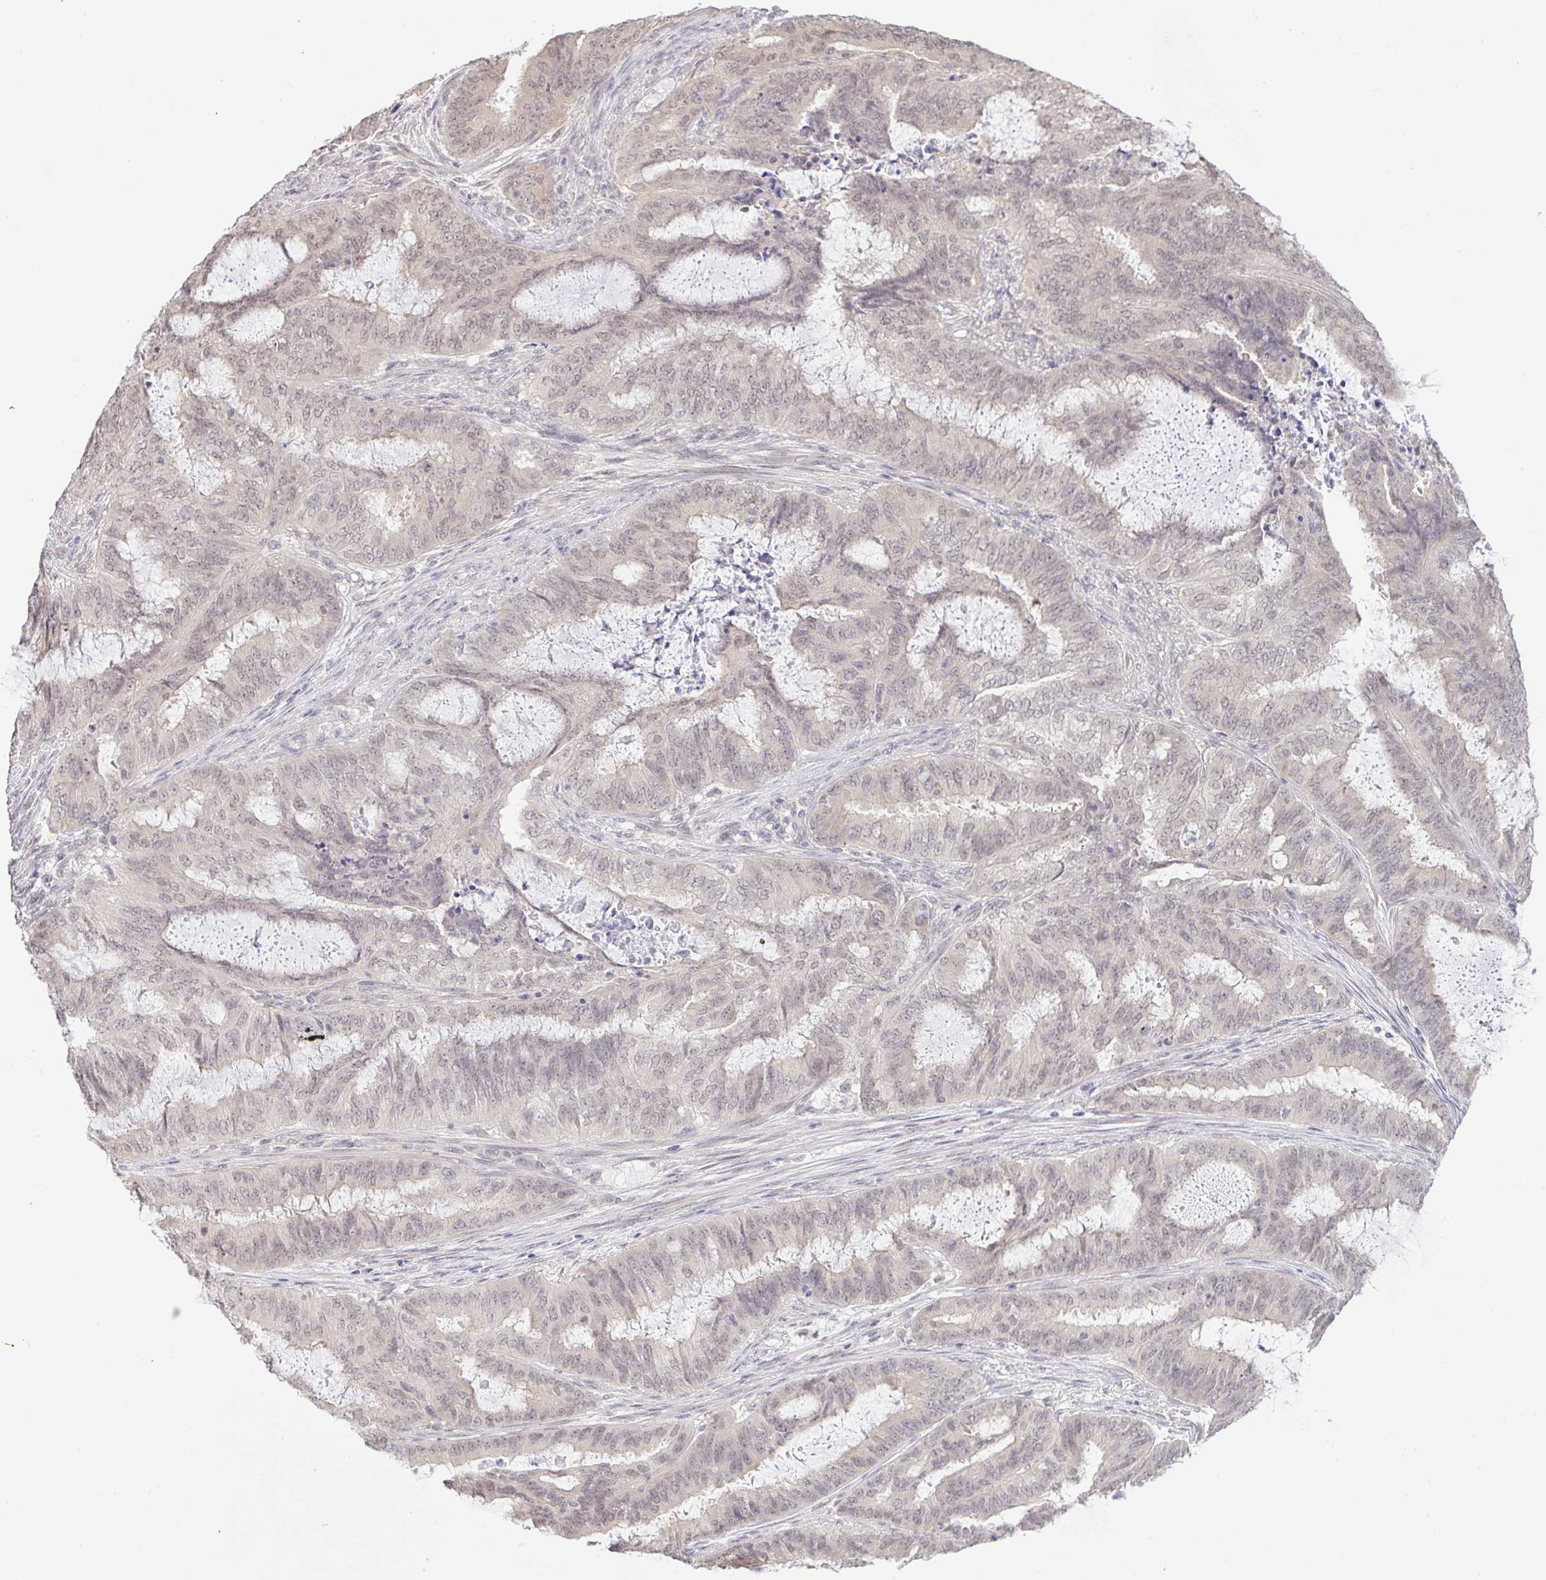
{"staining": {"intensity": "weak", "quantity": "25%-75%", "location": "nuclear"}, "tissue": "endometrial cancer", "cell_type": "Tumor cells", "image_type": "cancer", "snomed": [{"axis": "morphology", "description": "Adenocarcinoma, NOS"}, {"axis": "topography", "description": "Endometrium"}], "caption": "Endometrial cancer tissue displays weak nuclear expression in approximately 25%-75% of tumor cells The staining was performed using DAB, with brown indicating positive protein expression. Nuclei are stained blue with hematoxylin.", "gene": "HYPK", "patient": {"sex": "female", "age": 51}}